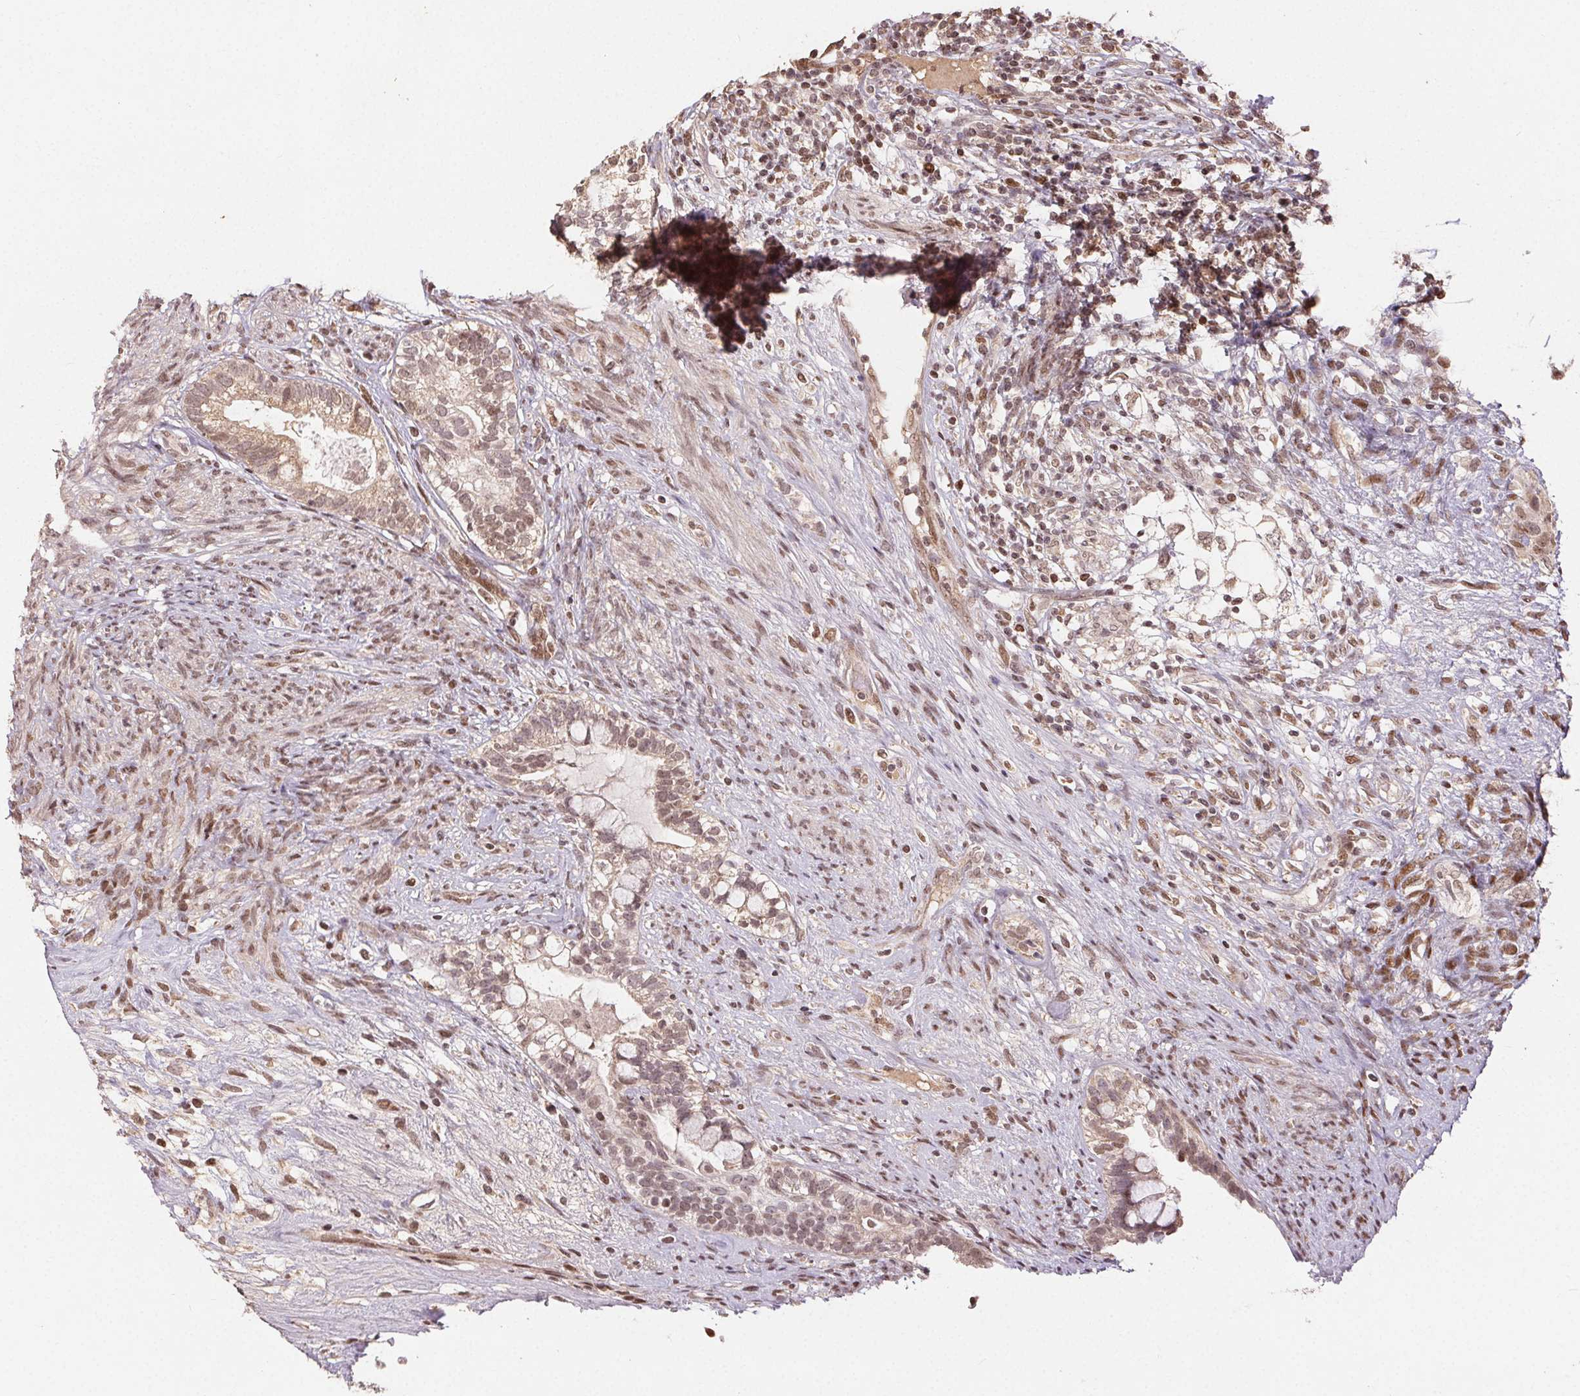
{"staining": {"intensity": "weak", "quantity": "25%-75%", "location": "cytoplasmic/membranous,nuclear"}, "tissue": "testis cancer", "cell_type": "Tumor cells", "image_type": "cancer", "snomed": [{"axis": "morphology", "description": "Seminoma, NOS"}, {"axis": "morphology", "description": "Carcinoma, Embryonal, NOS"}, {"axis": "topography", "description": "Testis"}], "caption": "Tumor cells reveal low levels of weak cytoplasmic/membranous and nuclear staining in approximately 25%-75% of cells in testis embryonal carcinoma. (Stains: DAB in brown, nuclei in blue, Microscopy: brightfield microscopy at high magnification).", "gene": "MAPKAPK2", "patient": {"sex": "male", "age": 41}}